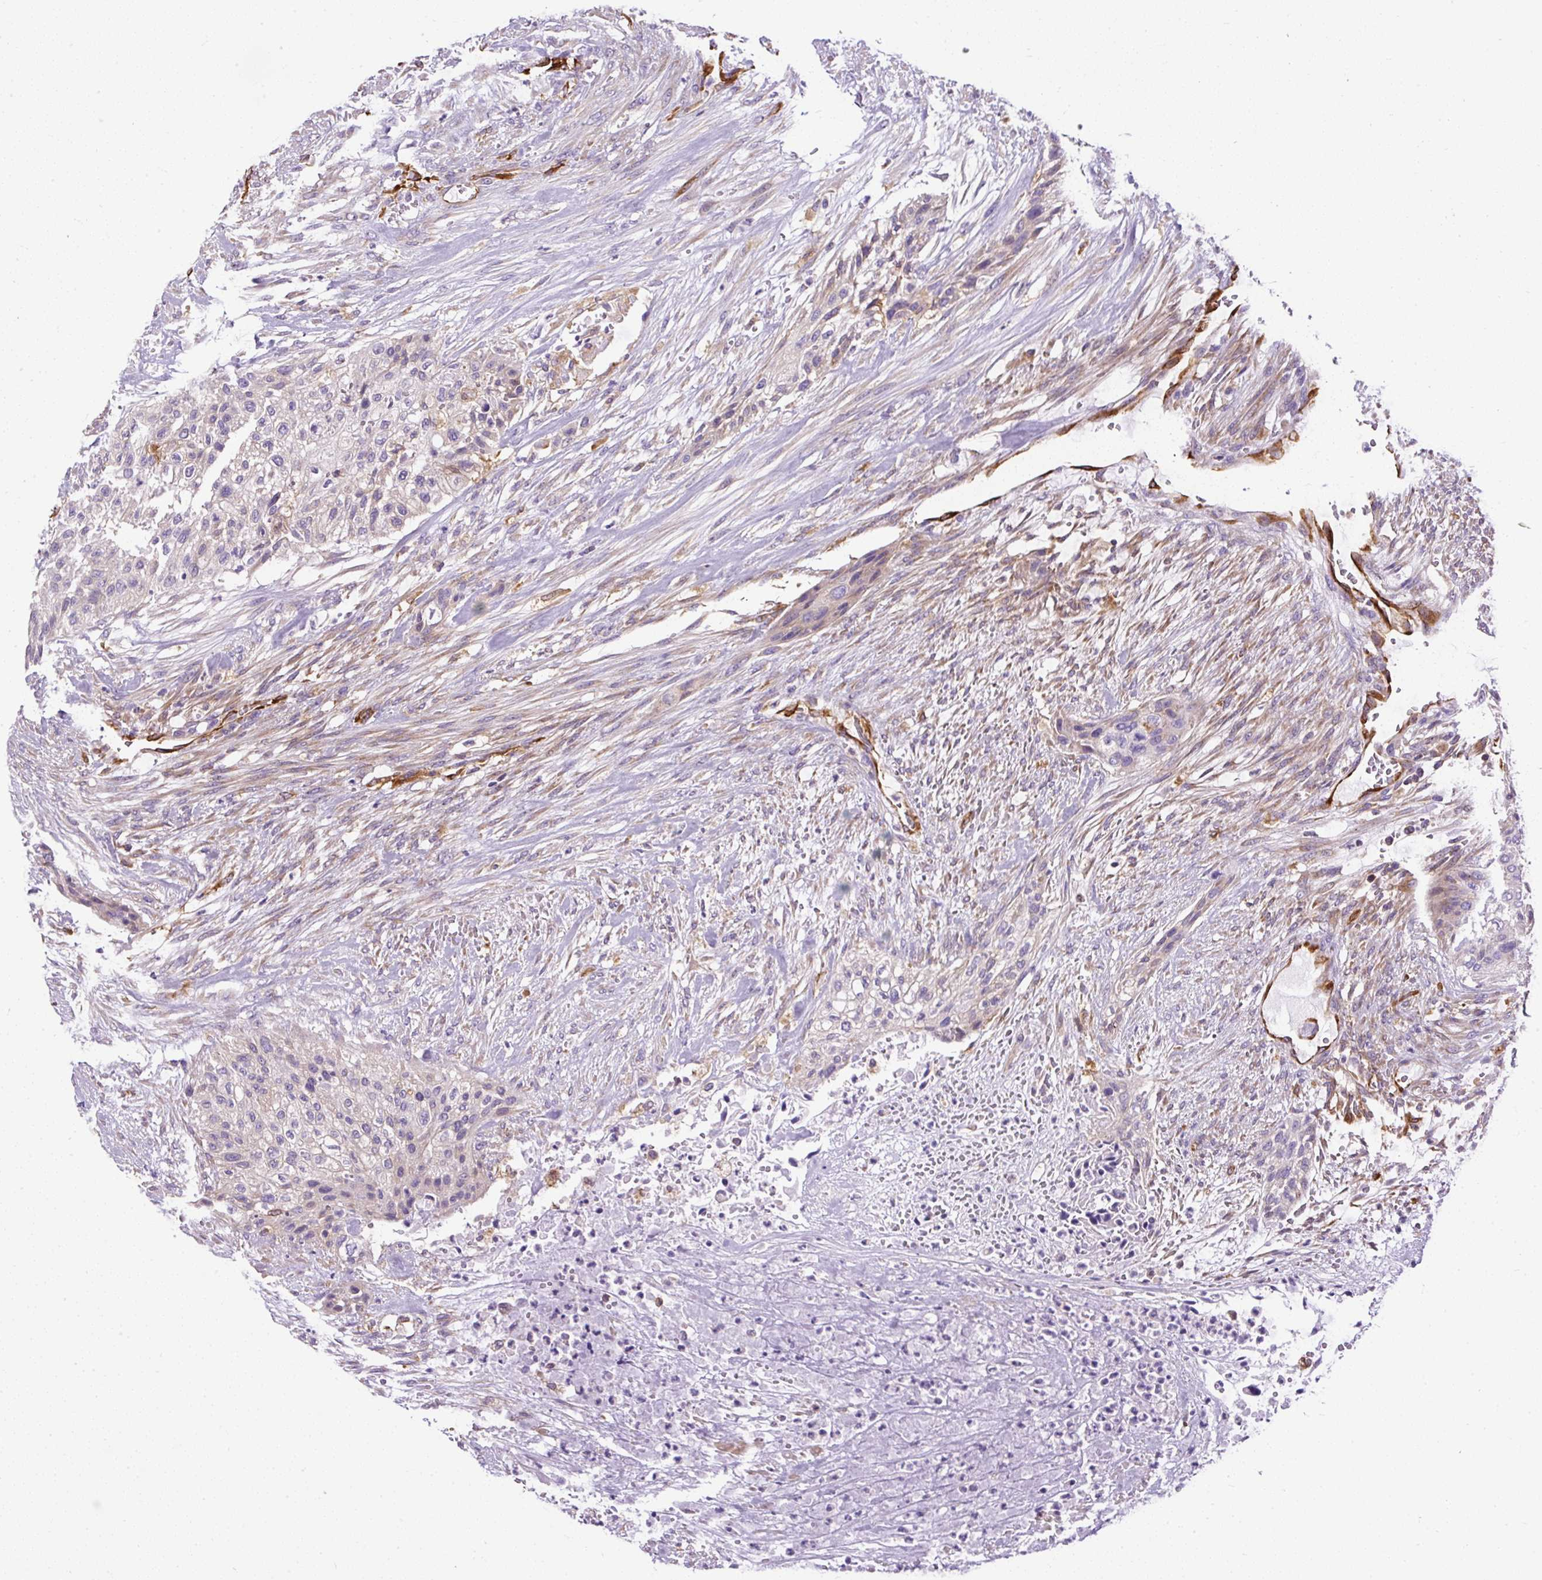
{"staining": {"intensity": "negative", "quantity": "none", "location": "none"}, "tissue": "urothelial cancer", "cell_type": "Tumor cells", "image_type": "cancer", "snomed": [{"axis": "morphology", "description": "Urothelial carcinoma, High grade"}, {"axis": "topography", "description": "Urinary bladder"}], "caption": "DAB immunohistochemical staining of human urothelial cancer shows no significant expression in tumor cells.", "gene": "MAP1S", "patient": {"sex": "male", "age": 35}}